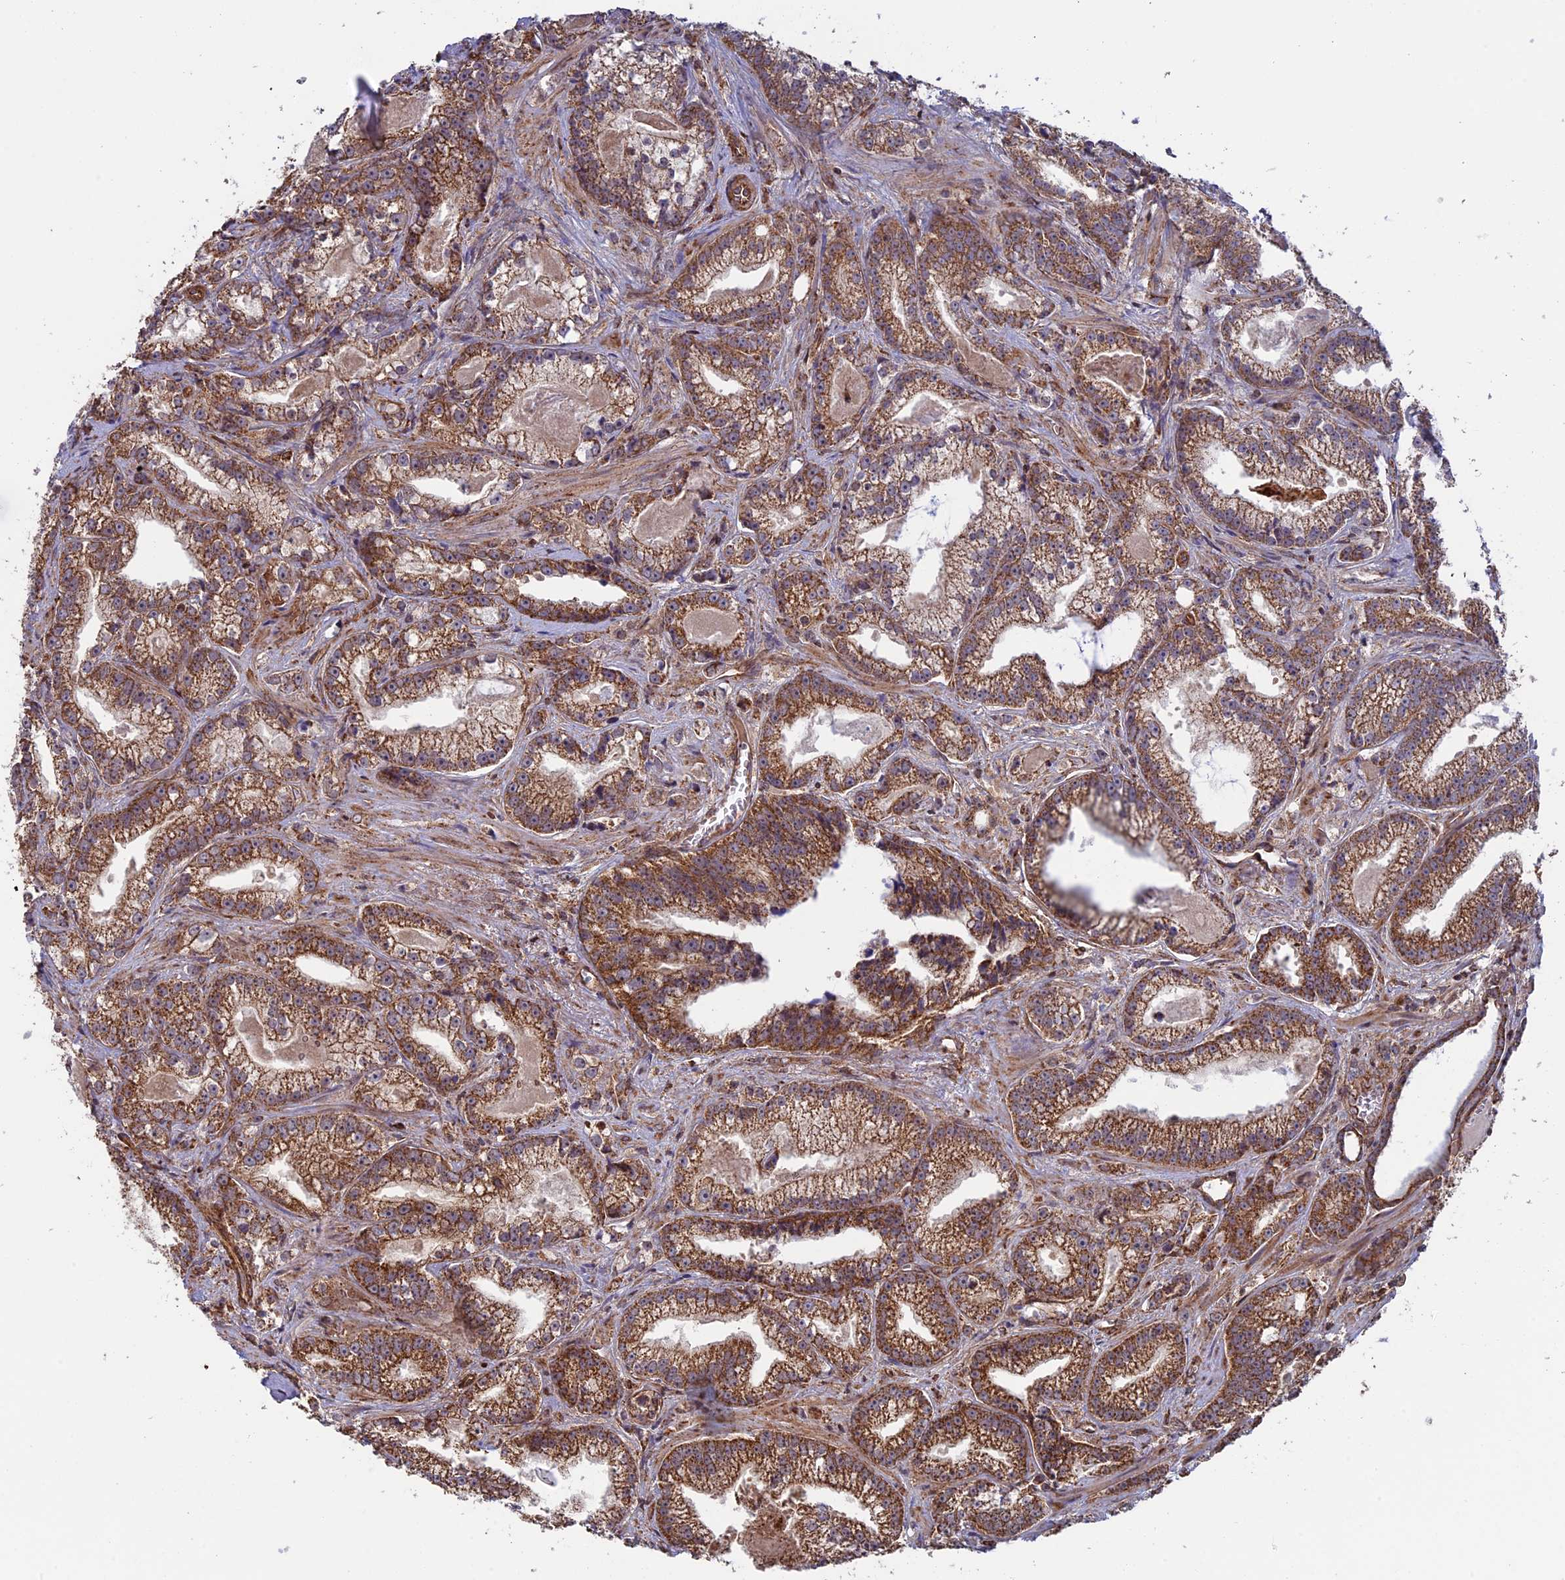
{"staining": {"intensity": "strong", "quantity": ">75%", "location": "cytoplasmic/membranous"}, "tissue": "prostate cancer", "cell_type": "Tumor cells", "image_type": "cancer", "snomed": [{"axis": "morphology", "description": "Adenocarcinoma, High grade"}, {"axis": "topography", "description": "Prostate and seminal vesicle, NOS"}], "caption": "The photomicrograph reveals immunohistochemical staining of prostate cancer (high-grade adenocarcinoma). There is strong cytoplasmic/membranous positivity is appreciated in approximately >75% of tumor cells. (Brightfield microscopy of DAB IHC at high magnification).", "gene": "CCDC8", "patient": {"sex": "male", "age": 67}}